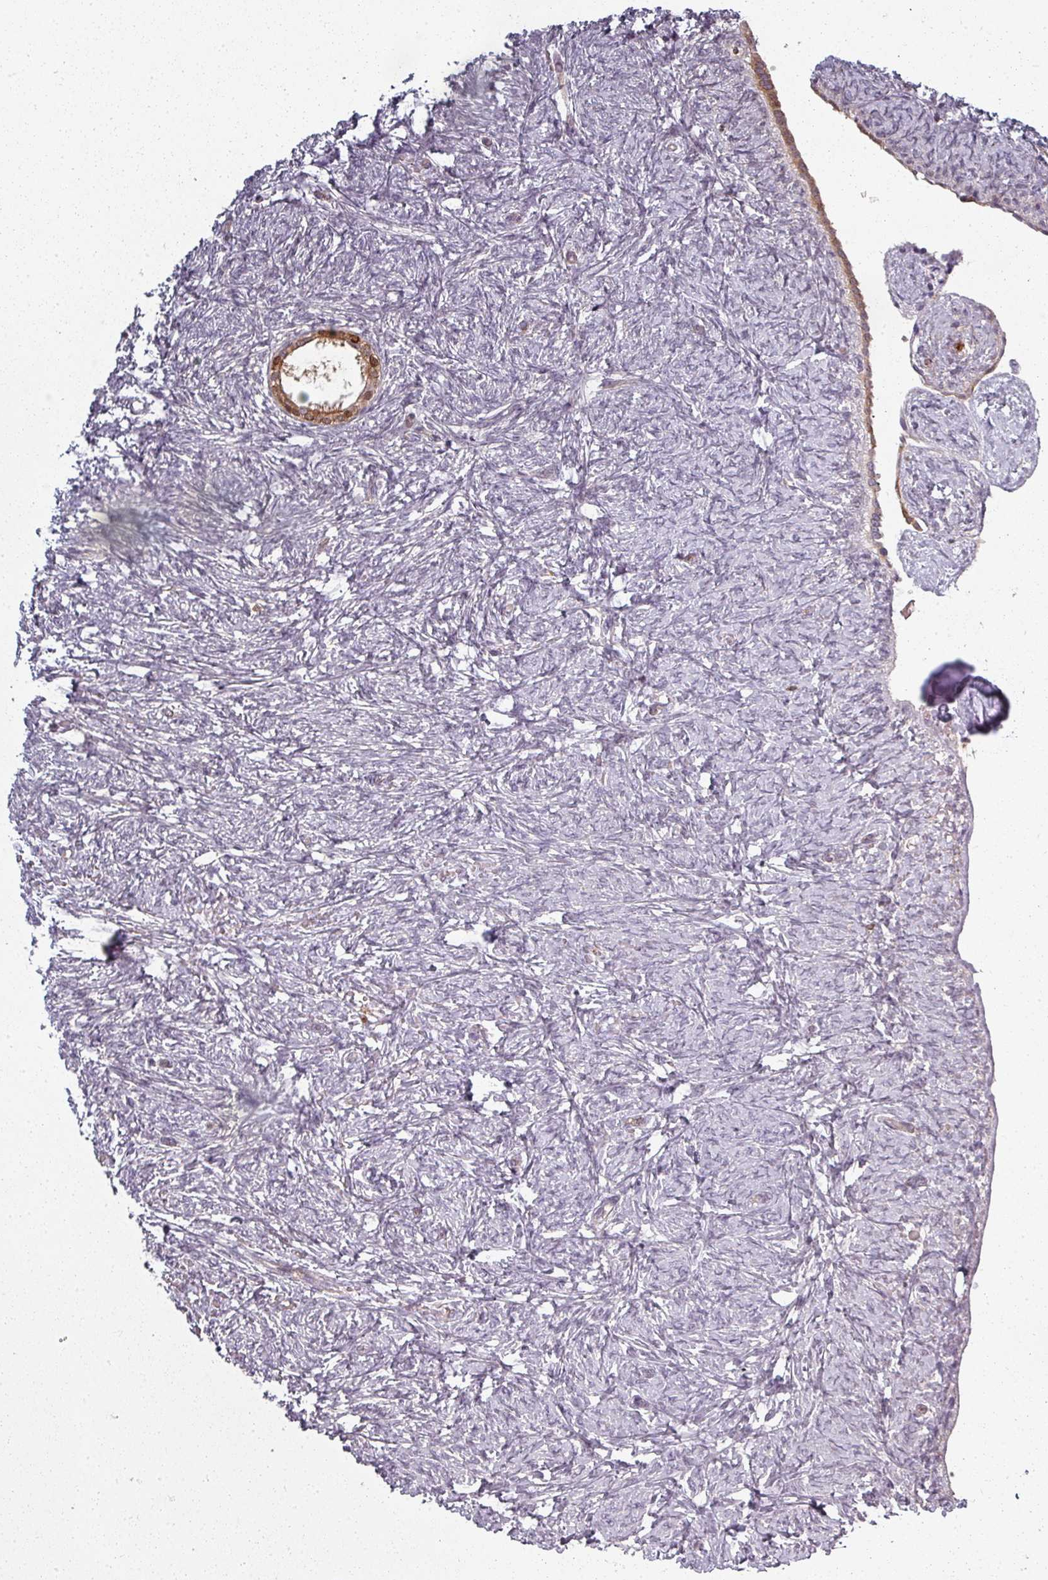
{"staining": {"intensity": "moderate", "quantity": ">75%", "location": "cytoplasmic/membranous,nuclear"}, "tissue": "ovary", "cell_type": "Follicle cells", "image_type": "normal", "snomed": [{"axis": "morphology", "description": "Normal tissue, NOS"}, {"axis": "topography", "description": "Ovary"}], "caption": "Benign ovary demonstrates moderate cytoplasmic/membranous,nuclear staining in about >75% of follicle cells, visualized by immunohistochemistry. The staining was performed using DAB to visualize the protein expression in brown, while the nuclei were stained in blue with hematoxylin (Magnification: 20x).", "gene": "CLIC1", "patient": {"sex": "female", "age": 41}}